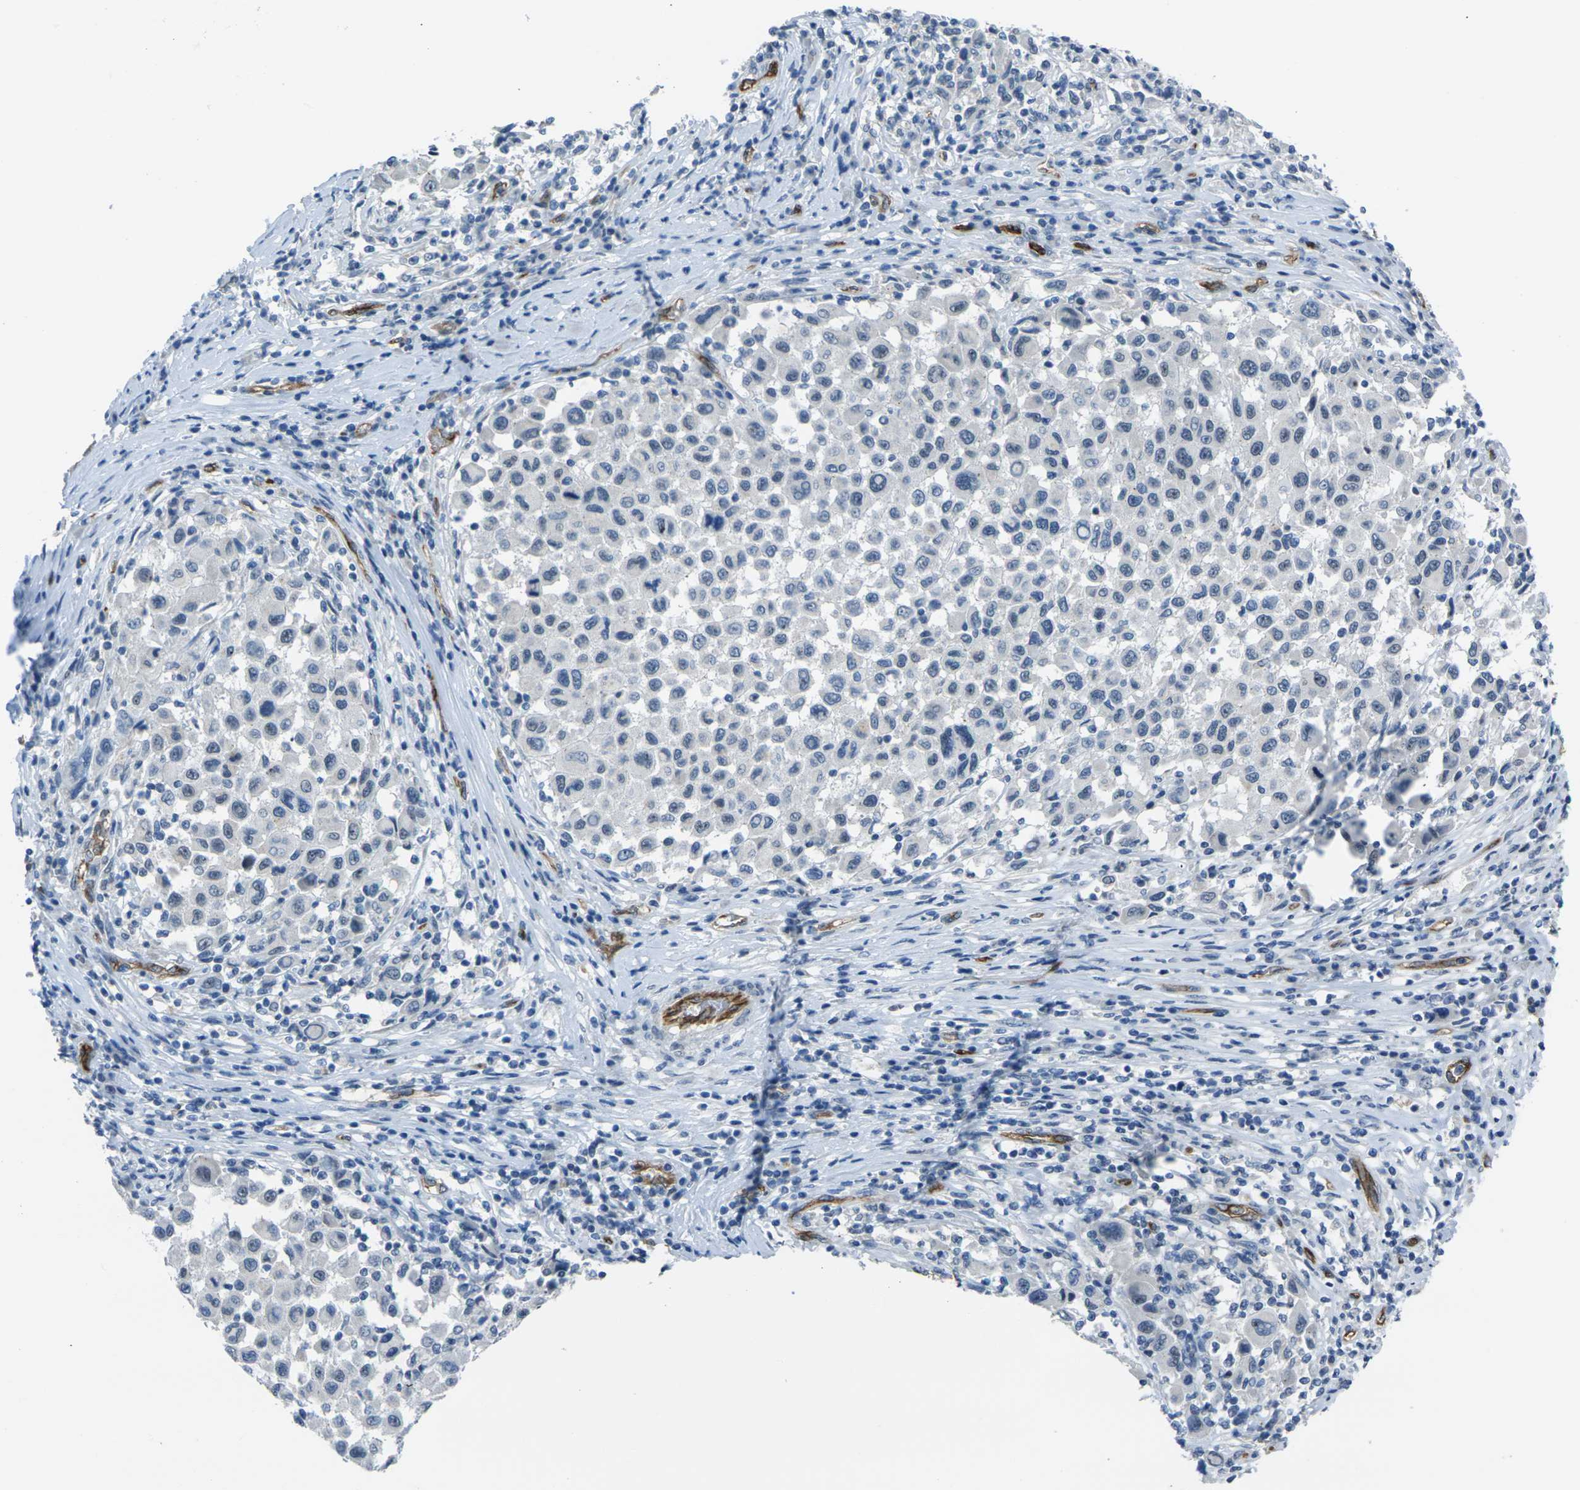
{"staining": {"intensity": "negative", "quantity": "none", "location": "none"}, "tissue": "melanoma", "cell_type": "Tumor cells", "image_type": "cancer", "snomed": [{"axis": "morphology", "description": "Malignant melanoma, Metastatic site"}, {"axis": "topography", "description": "Lymph node"}], "caption": "Tumor cells are negative for brown protein staining in melanoma.", "gene": "HSPA12B", "patient": {"sex": "male", "age": 61}}